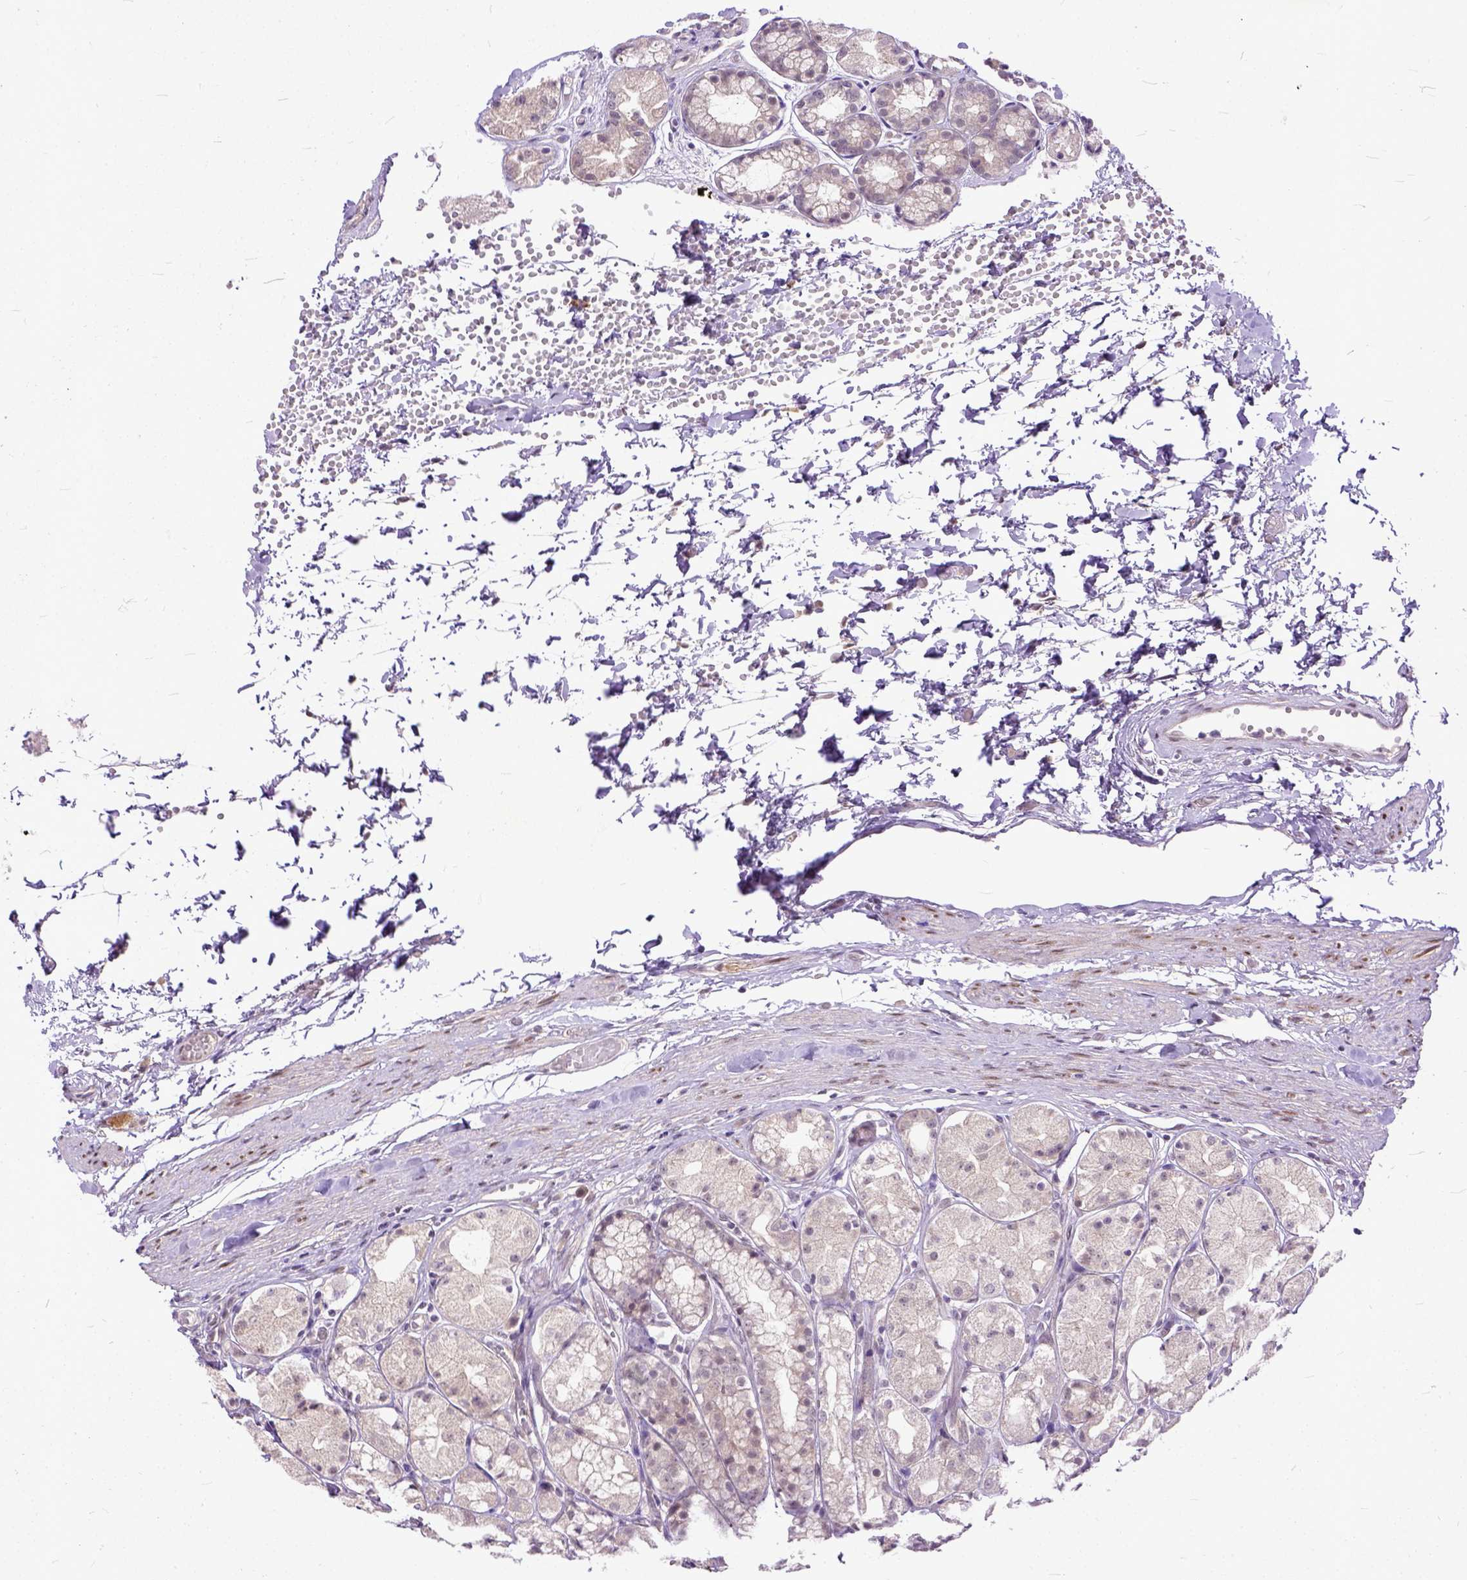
{"staining": {"intensity": "negative", "quantity": "none", "location": "none"}, "tissue": "stomach", "cell_type": "Glandular cells", "image_type": "normal", "snomed": [{"axis": "morphology", "description": "Normal tissue, NOS"}, {"axis": "topography", "description": "Stomach"}], "caption": "This is a micrograph of immunohistochemistry (IHC) staining of unremarkable stomach, which shows no positivity in glandular cells.", "gene": "TCEAL7", "patient": {"sex": "male", "age": 70}}